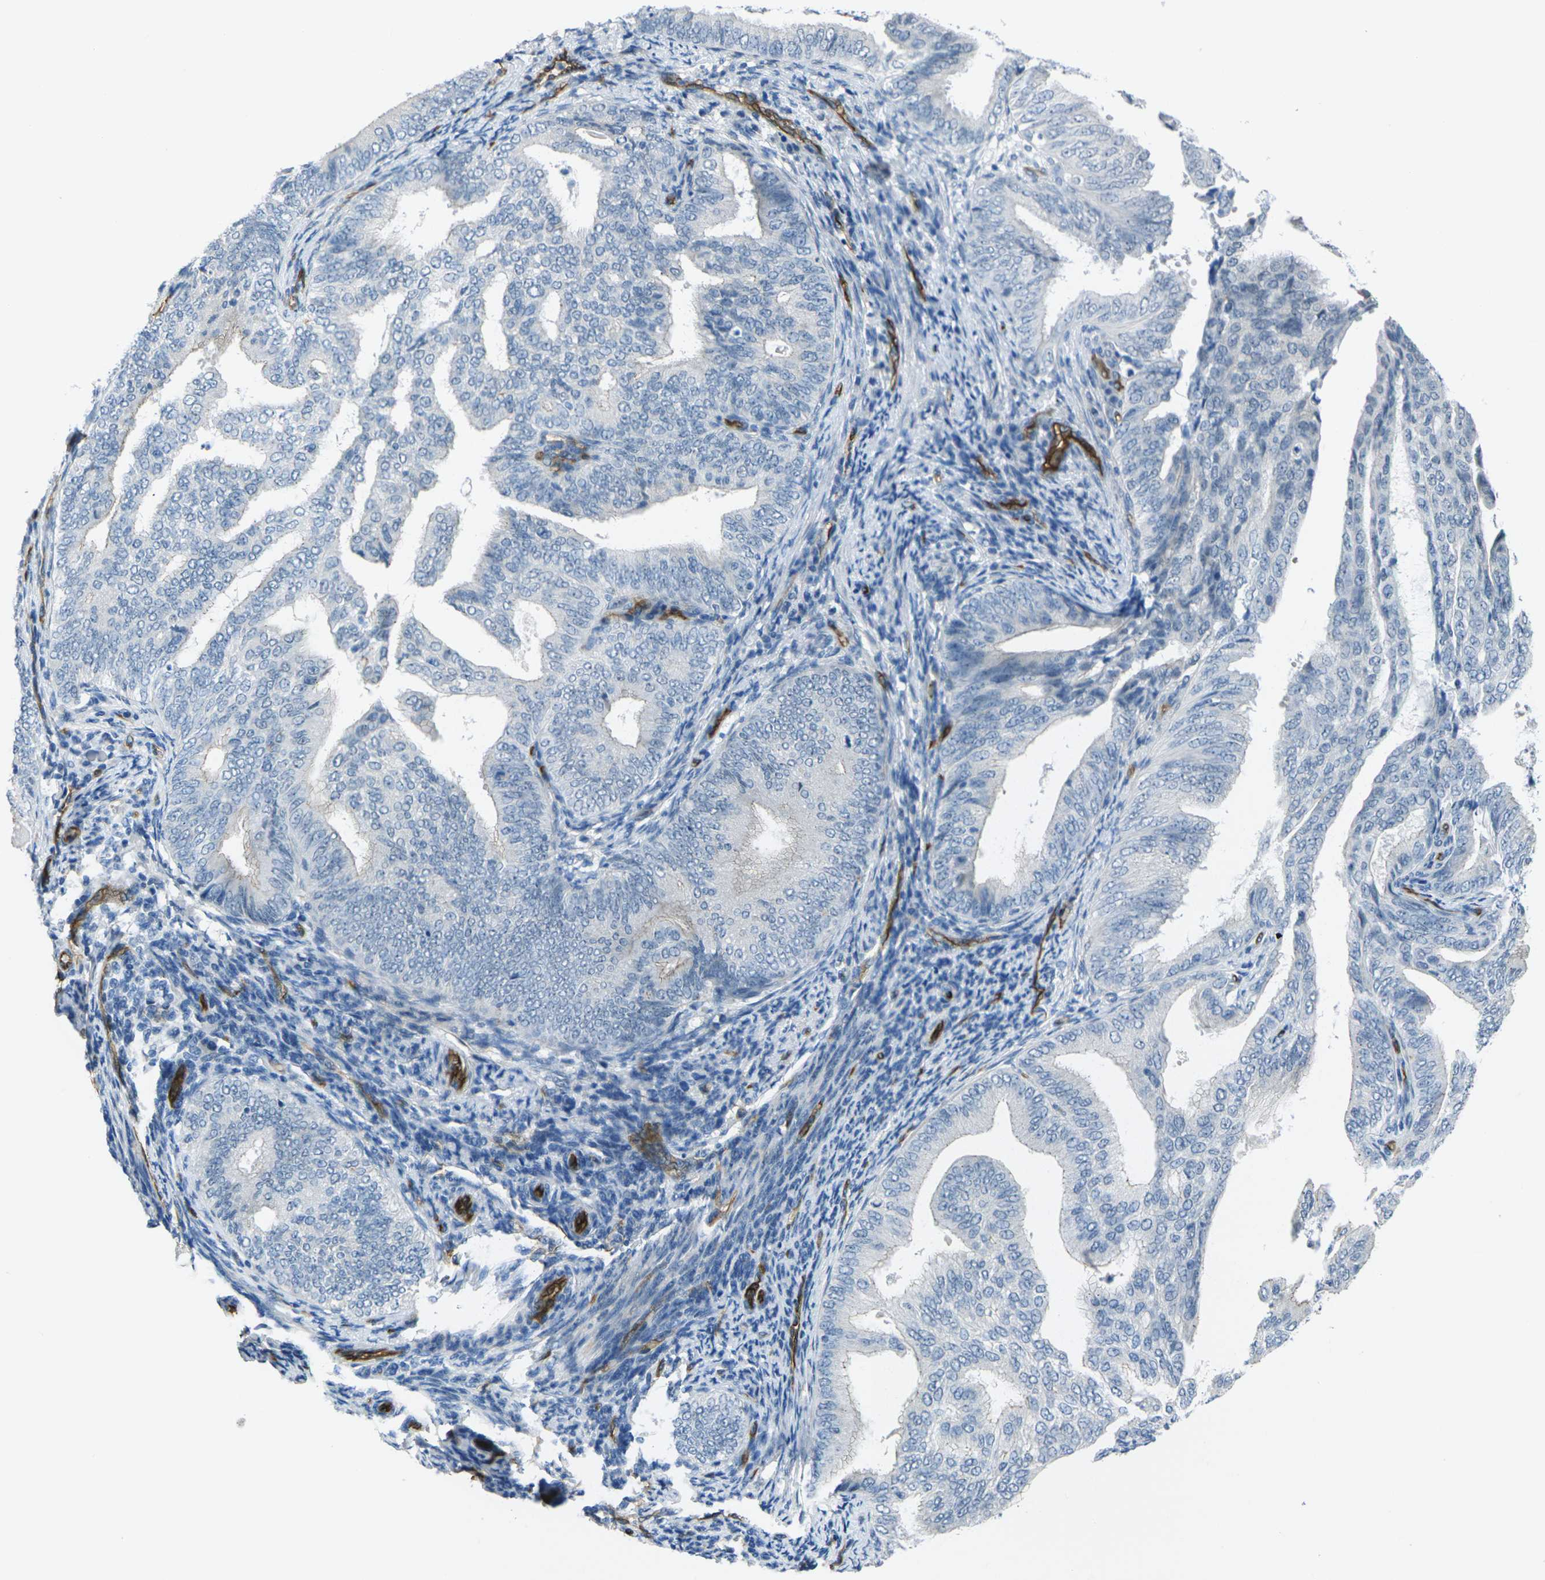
{"staining": {"intensity": "negative", "quantity": "none", "location": "none"}, "tissue": "endometrial cancer", "cell_type": "Tumor cells", "image_type": "cancer", "snomed": [{"axis": "morphology", "description": "Adenocarcinoma, NOS"}, {"axis": "topography", "description": "Endometrium"}], "caption": "Human adenocarcinoma (endometrial) stained for a protein using immunohistochemistry exhibits no expression in tumor cells.", "gene": "HSPA12B", "patient": {"sex": "female", "age": 58}}